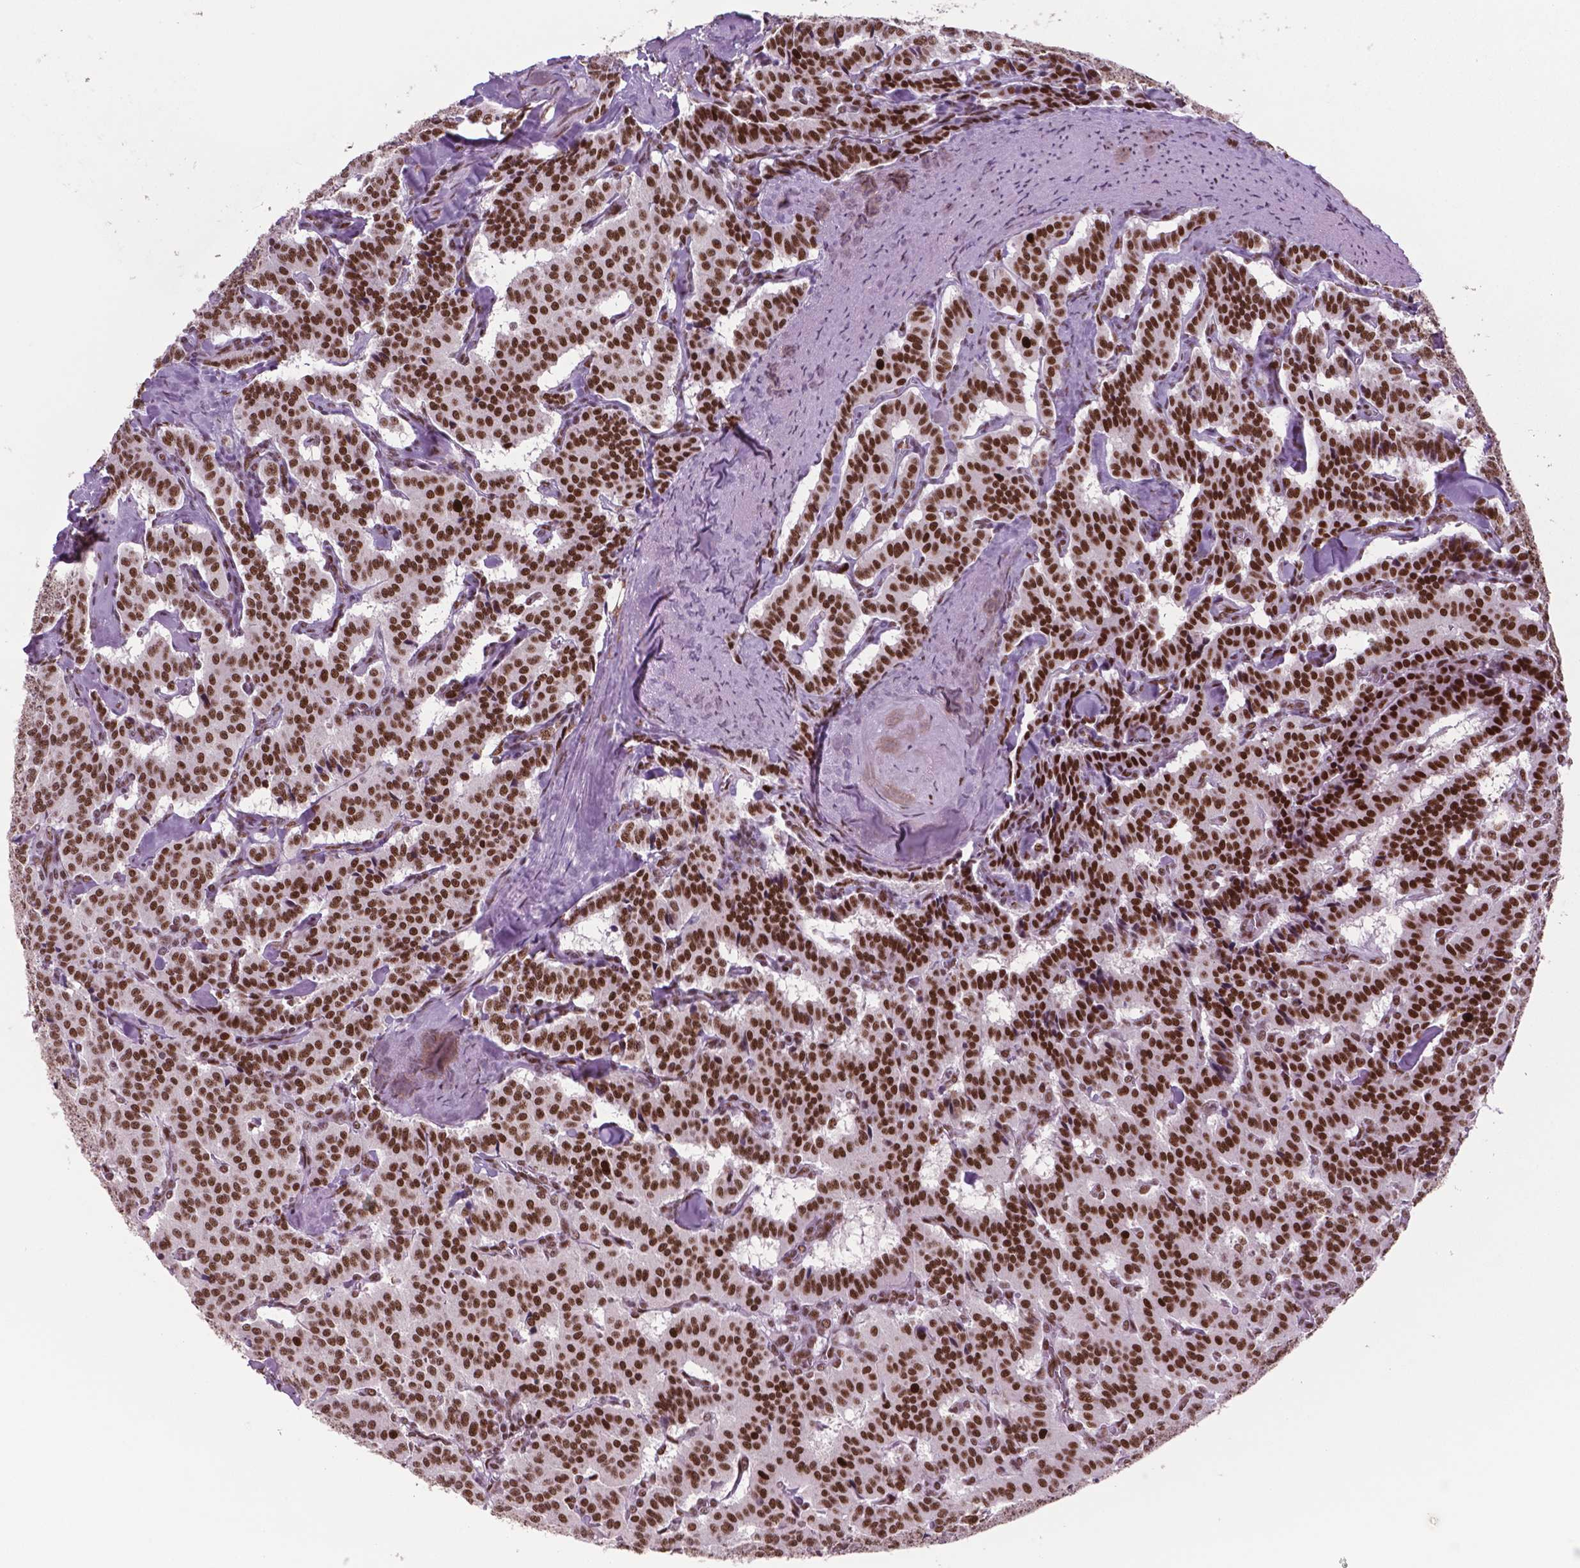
{"staining": {"intensity": "strong", "quantity": ">75%", "location": "nuclear"}, "tissue": "carcinoid", "cell_type": "Tumor cells", "image_type": "cancer", "snomed": [{"axis": "morphology", "description": "Carcinoid, malignant, NOS"}, {"axis": "topography", "description": "Lung"}], "caption": "Tumor cells reveal strong nuclear staining in approximately >75% of cells in carcinoid (malignant).", "gene": "MSH6", "patient": {"sex": "female", "age": 46}}